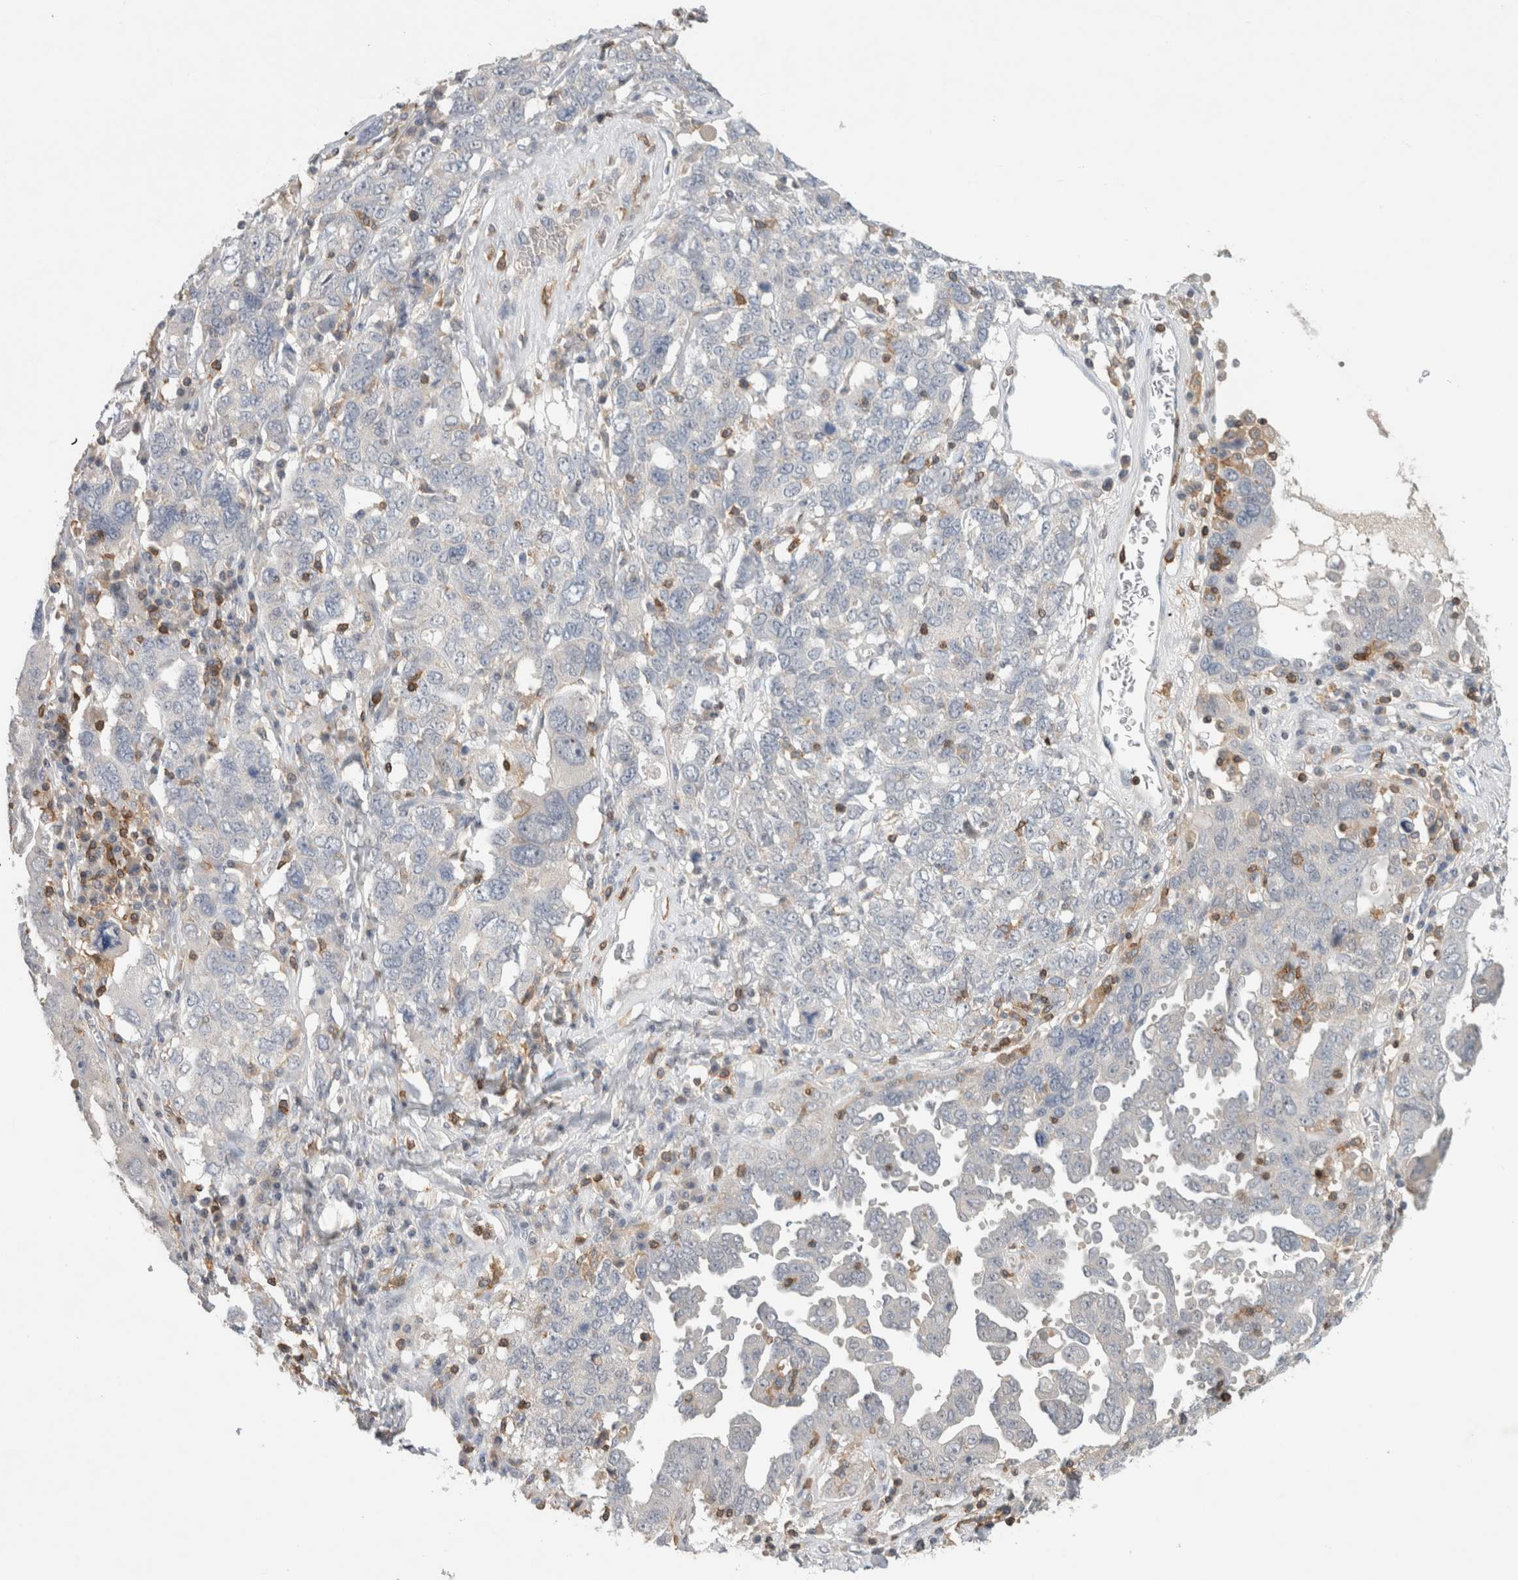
{"staining": {"intensity": "negative", "quantity": "none", "location": "none"}, "tissue": "ovarian cancer", "cell_type": "Tumor cells", "image_type": "cancer", "snomed": [{"axis": "morphology", "description": "Carcinoma, endometroid"}, {"axis": "topography", "description": "Ovary"}], "caption": "Immunohistochemistry (IHC) histopathology image of human ovarian cancer stained for a protein (brown), which displays no expression in tumor cells.", "gene": "GFRA2", "patient": {"sex": "female", "age": 62}}